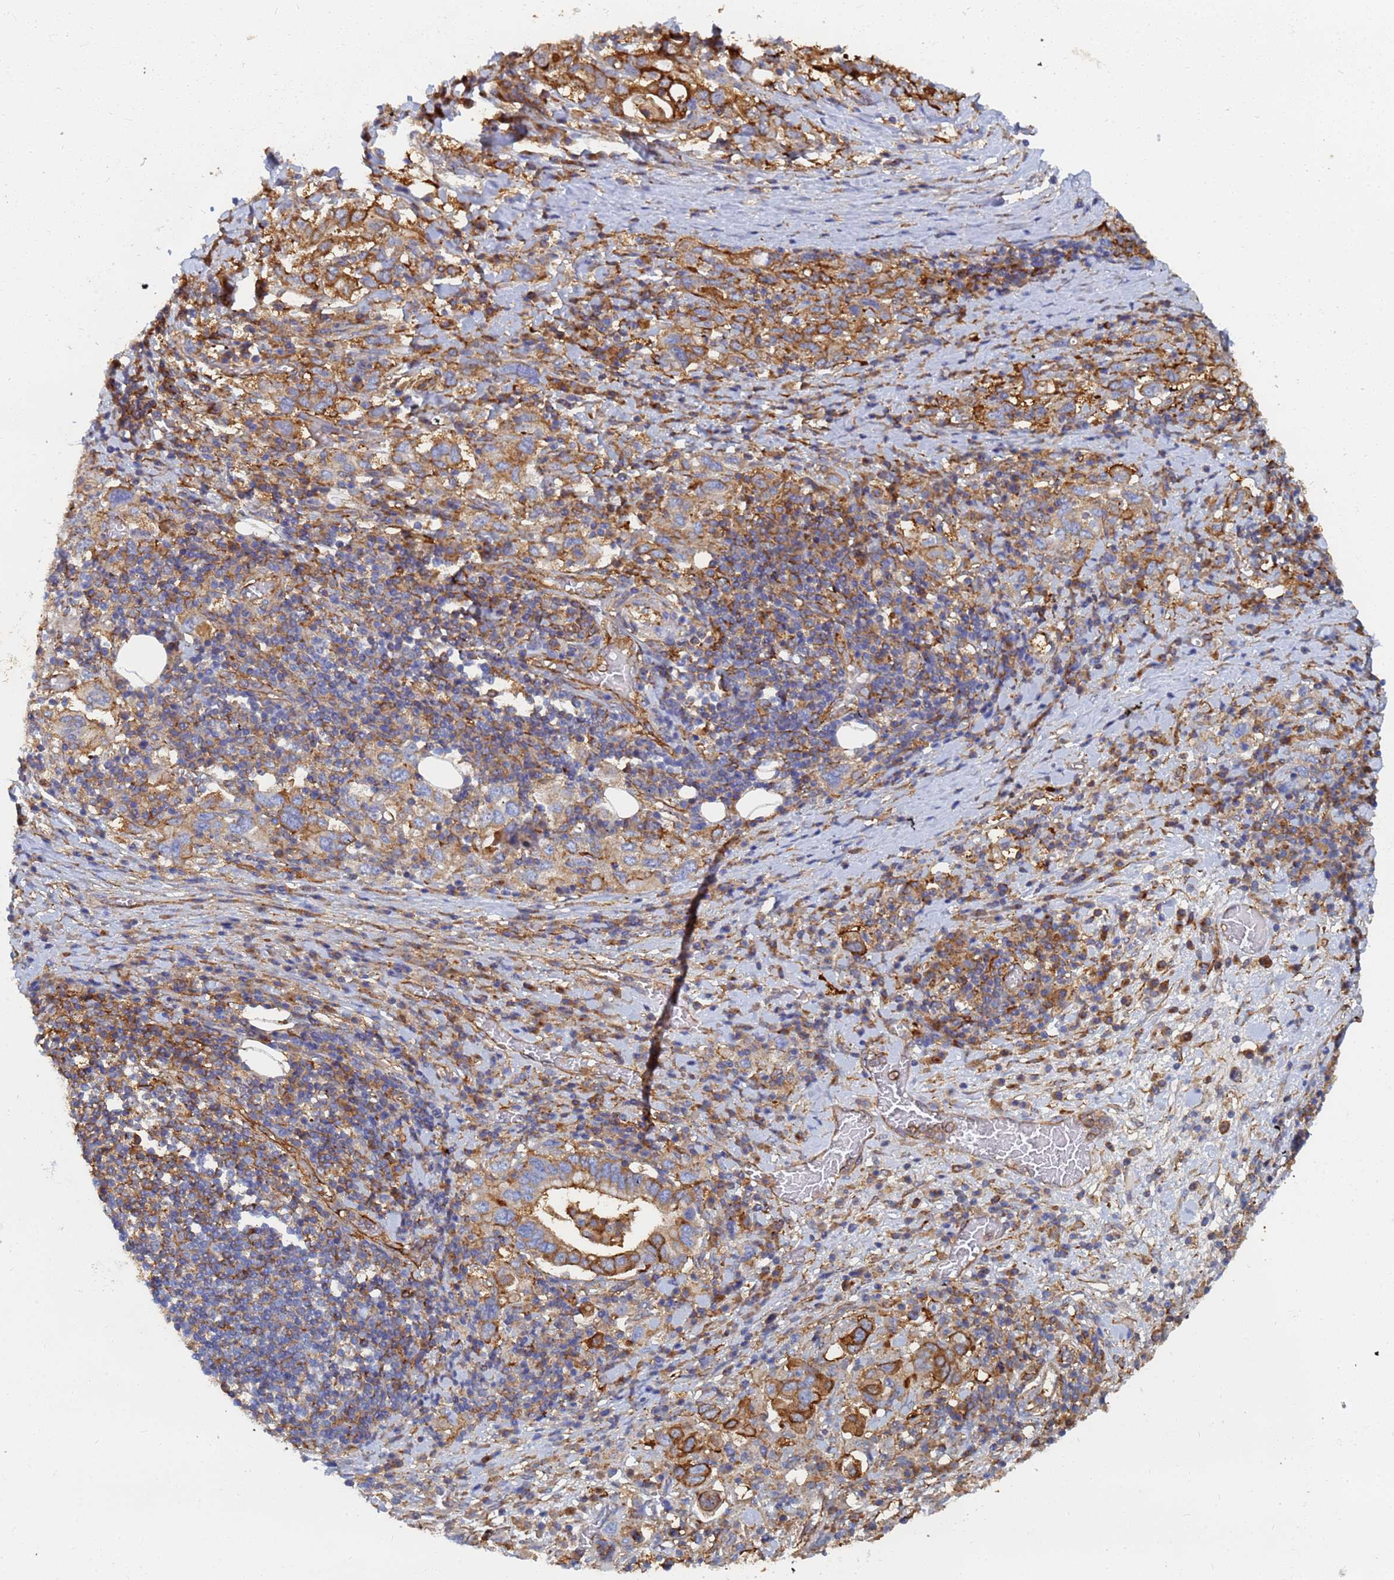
{"staining": {"intensity": "moderate", "quantity": ">75%", "location": "cytoplasmic/membranous"}, "tissue": "stomach cancer", "cell_type": "Tumor cells", "image_type": "cancer", "snomed": [{"axis": "morphology", "description": "Adenocarcinoma, NOS"}, {"axis": "topography", "description": "Stomach, upper"}, {"axis": "topography", "description": "Stomach"}], "caption": "IHC image of human stomach adenocarcinoma stained for a protein (brown), which demonstrates medium levels of moderate cytoplasmic/membranous positivity in approximately >75% of tumor cells.", "gene": "GPR42", "patient": {"sex": "male", "age": 62}}